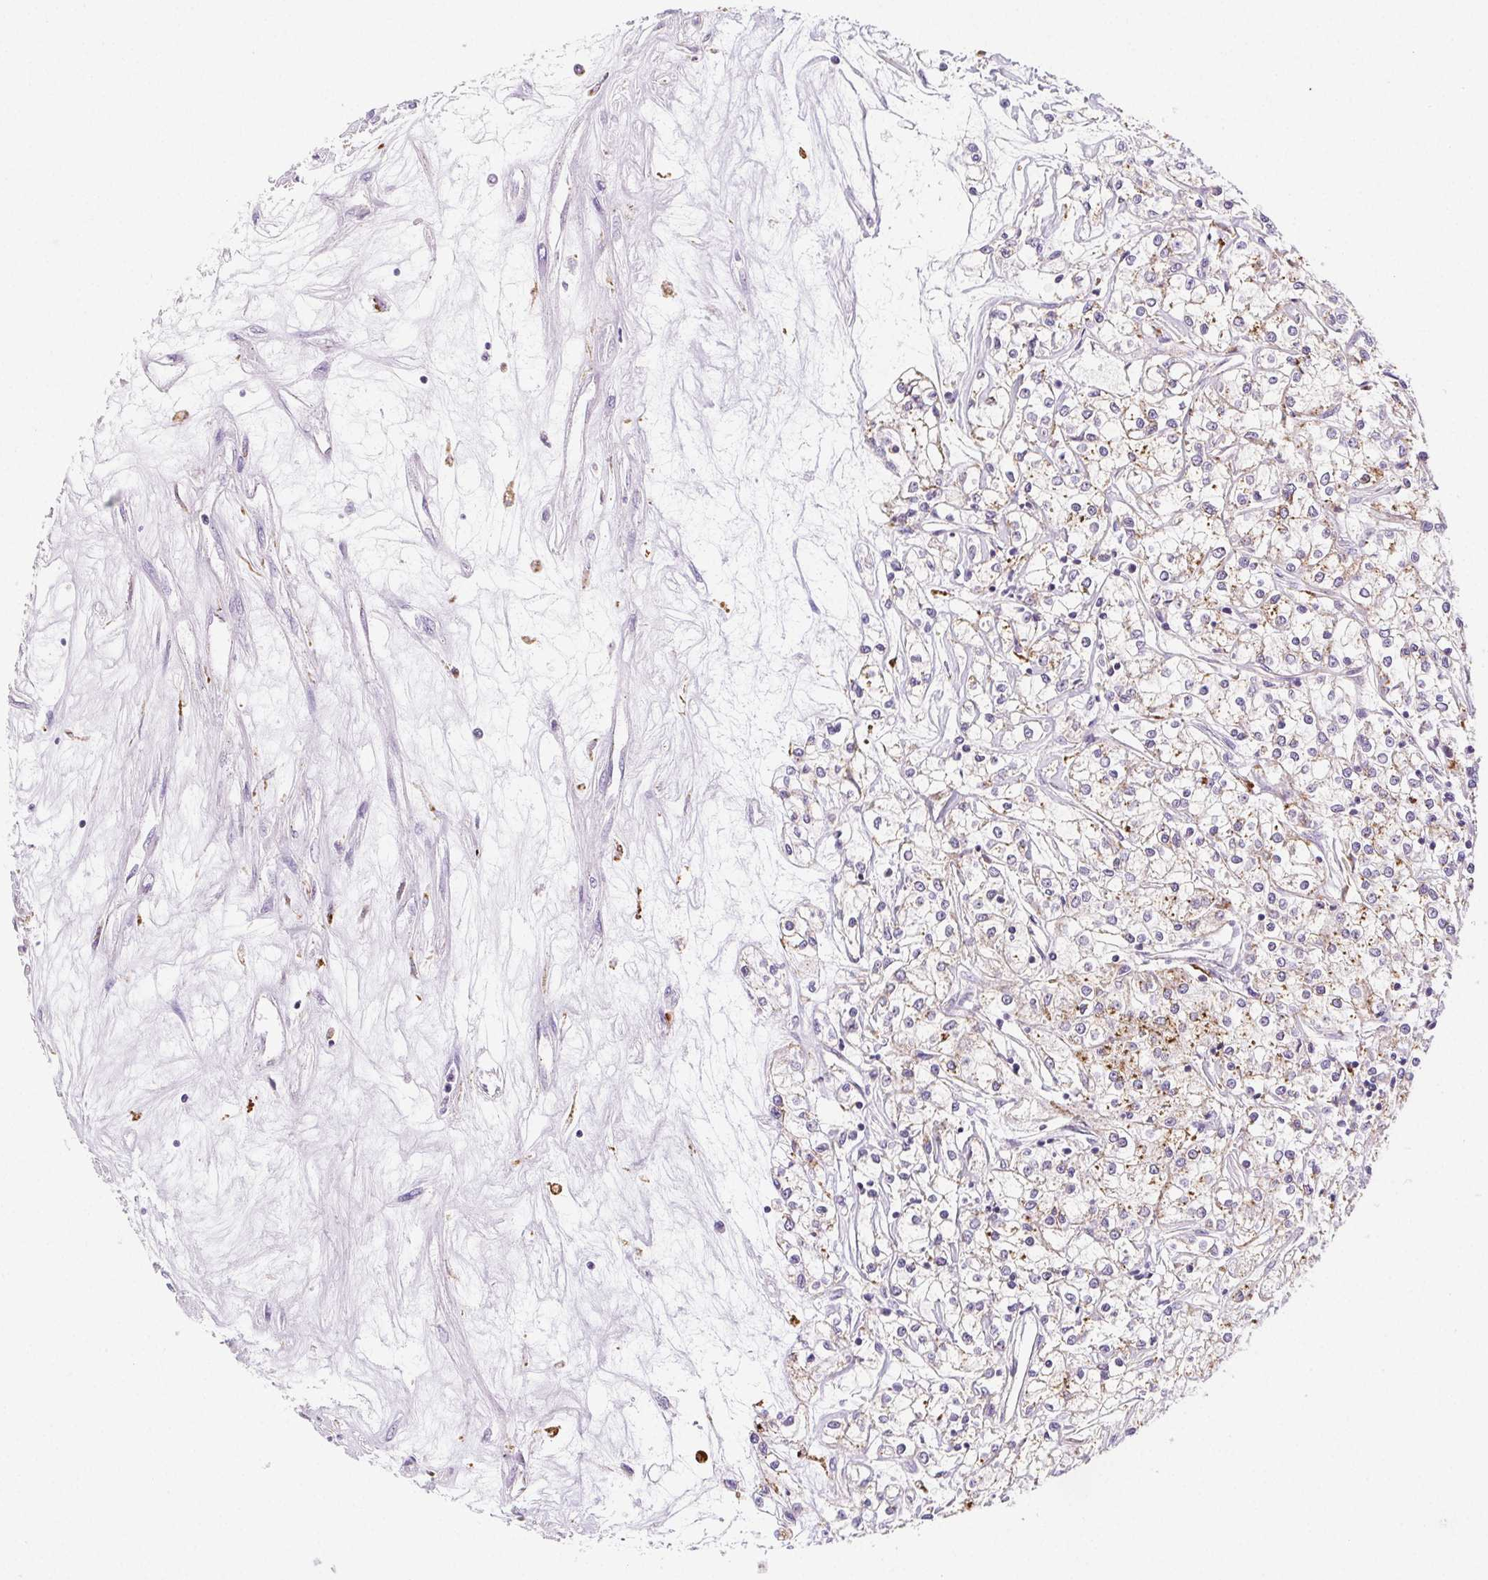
{"staining": {"intensity": "moderate", "quantity": "<25%", "location": "cytoplasmic/membranous"}, "tissue": "renal cancer", "cell_type": "Tumor cells", "image_type": "cancer", "snomed": [{"axis": "morphology", "description": "Adenocarcinoma, NOS"}, {"axis": "topography", "description": "Kidney"}], "caption": "Human renal cancer stained for a protein (brown) demonstrates moderate cytoplasmic/membranous positive positivity in about <25% of tumor cells.", "gene": "LIPA", "patient": {"sex": "female", "age": 59}}